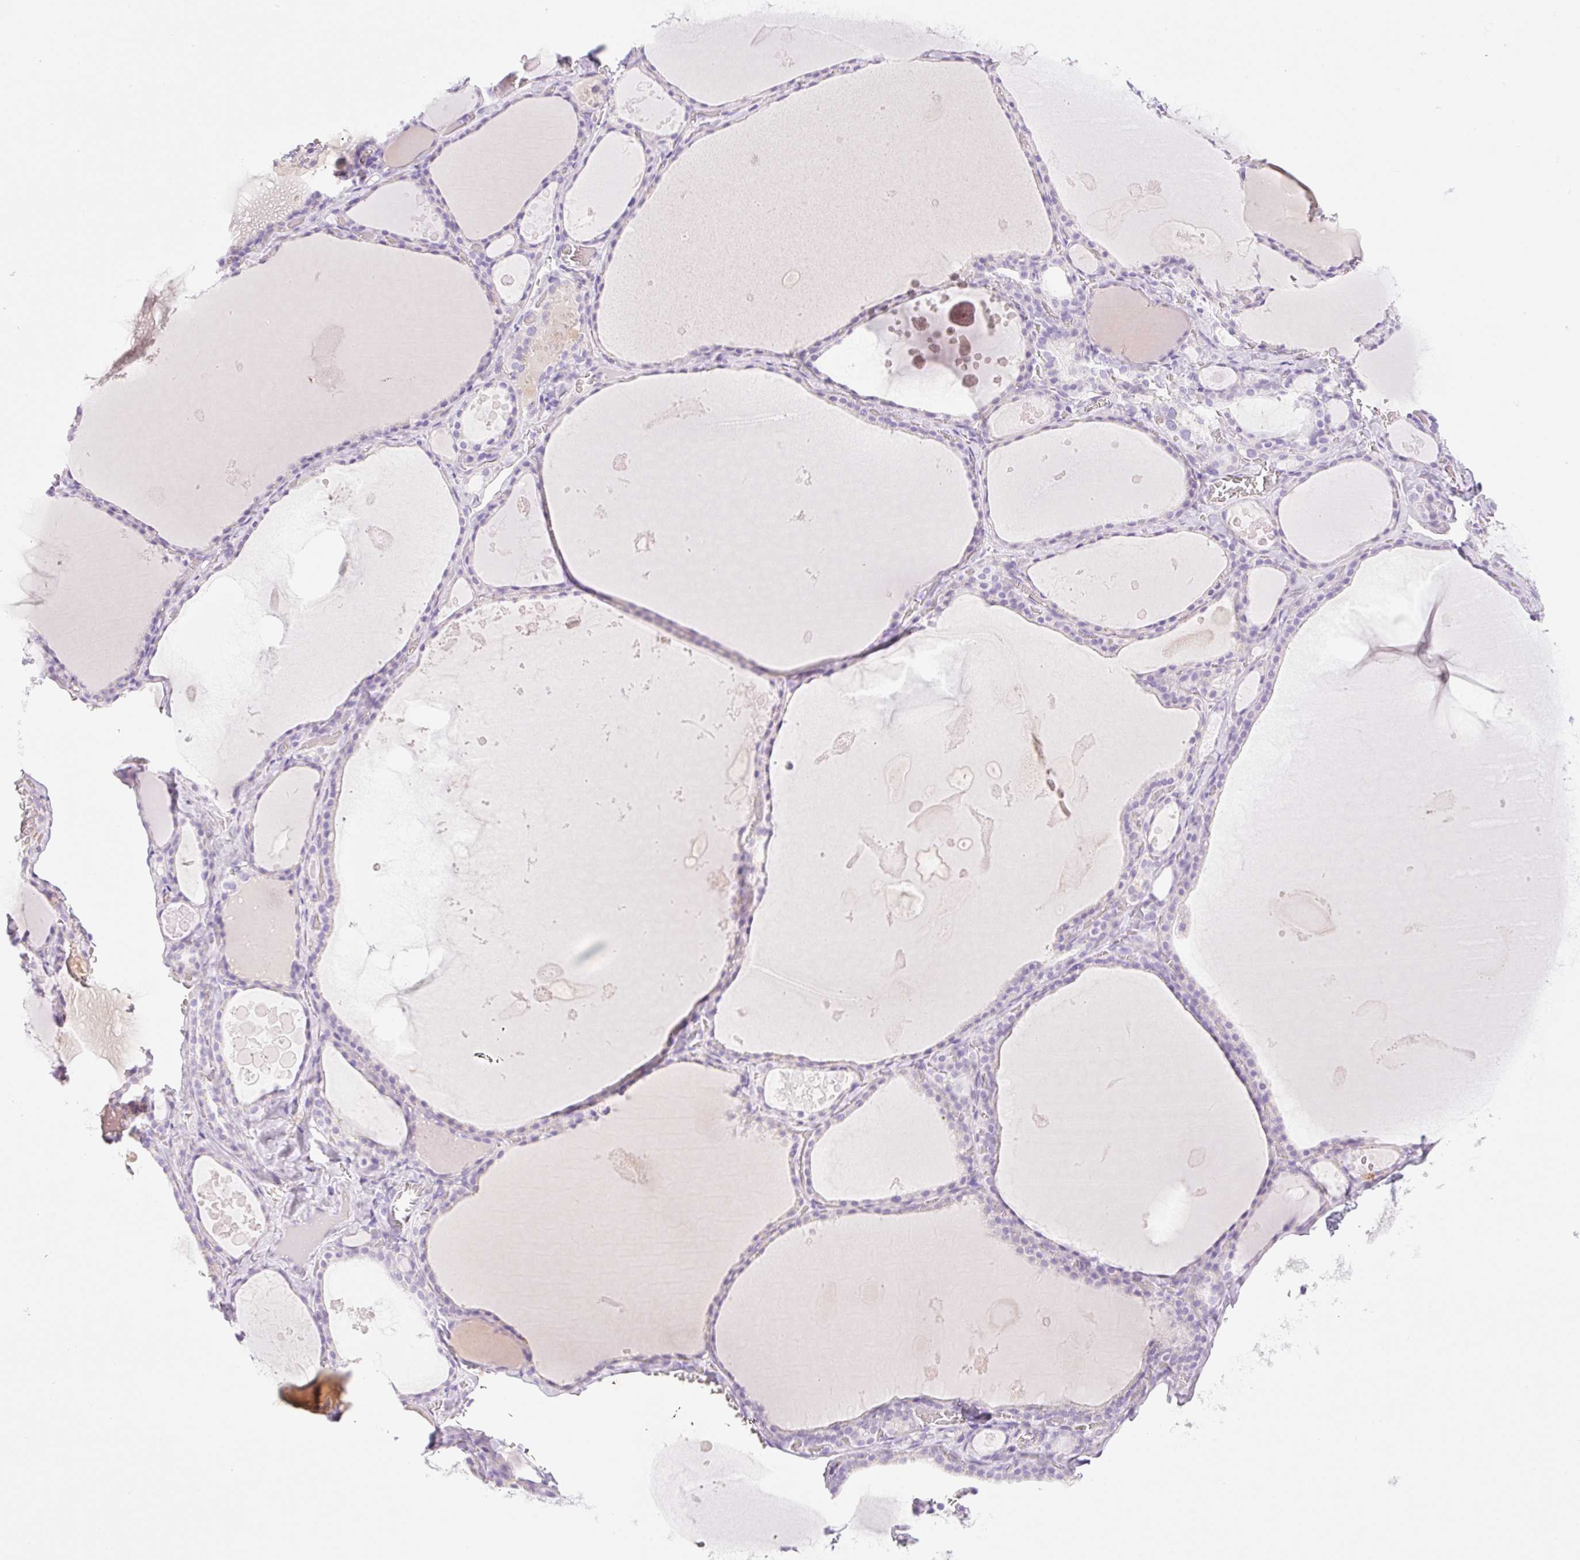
{"staining": {"intensity": "negative", "quantity": "none", "location": "none"}, "tissue": "thyroid gland", "cell_type": "Glandular cells", "image_type": "normal", "snomed": [{"axis": "morphology", "description": "Normal tissue, NOS"}, {"axis": "topography", "description": "Thyroid gland"}], "caption": "Glandular cells are negative for protein expression in unremarkable human thyroid gland. Brightfield microscopy of IHC stained with DAB (3,3'-diaminobenzidine) (brown) and hematoxylin (blue), captured at high magnification.", "gene": "PALM3", "patient": {"sex": "male", "age": 56}}